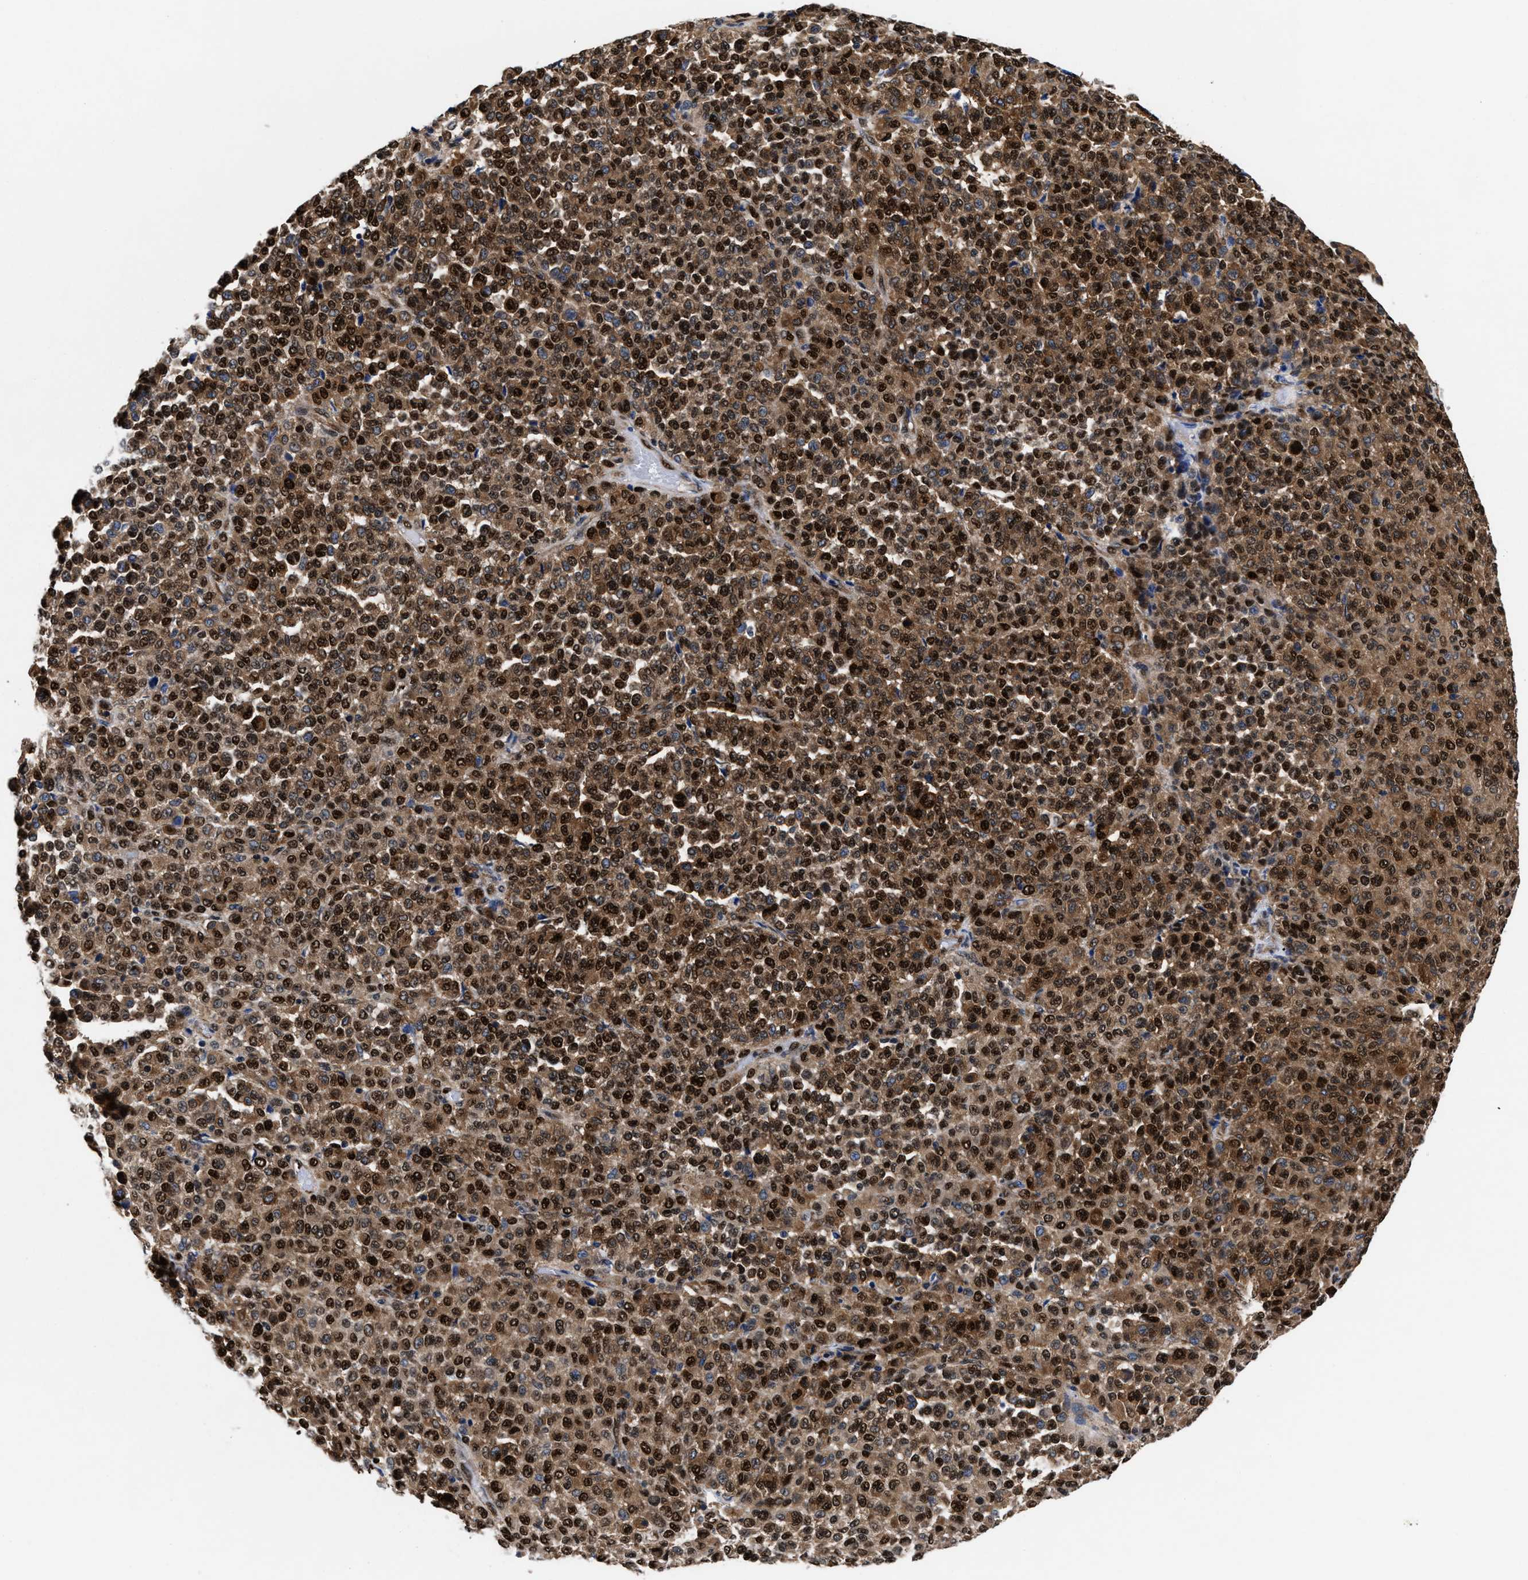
{"staining": {"intensity": "strong", "quantity": ">75%", "location": "cytoplasmic/membranous,nuclear"}, "tissue": "melanoma", "cell_type": "Tumor cells", "image_type": "cancer", "snomed": [{"axis": "morphology", "description": "Malignant melanoma, Metastatic site"}, {"axis": "topography", "description": "Pancreas"}], "caption": "The photomicrograph demonstrates a brown stain indicating the presence of a protein in the cytoplasmic/membranous and nuclear of tumor cells in melanoma. The protein of interest is shown in brown color, while the nuclei are stained blue.", "gene": "ACLY", "patient": {"sex": "female", "age": 30}}